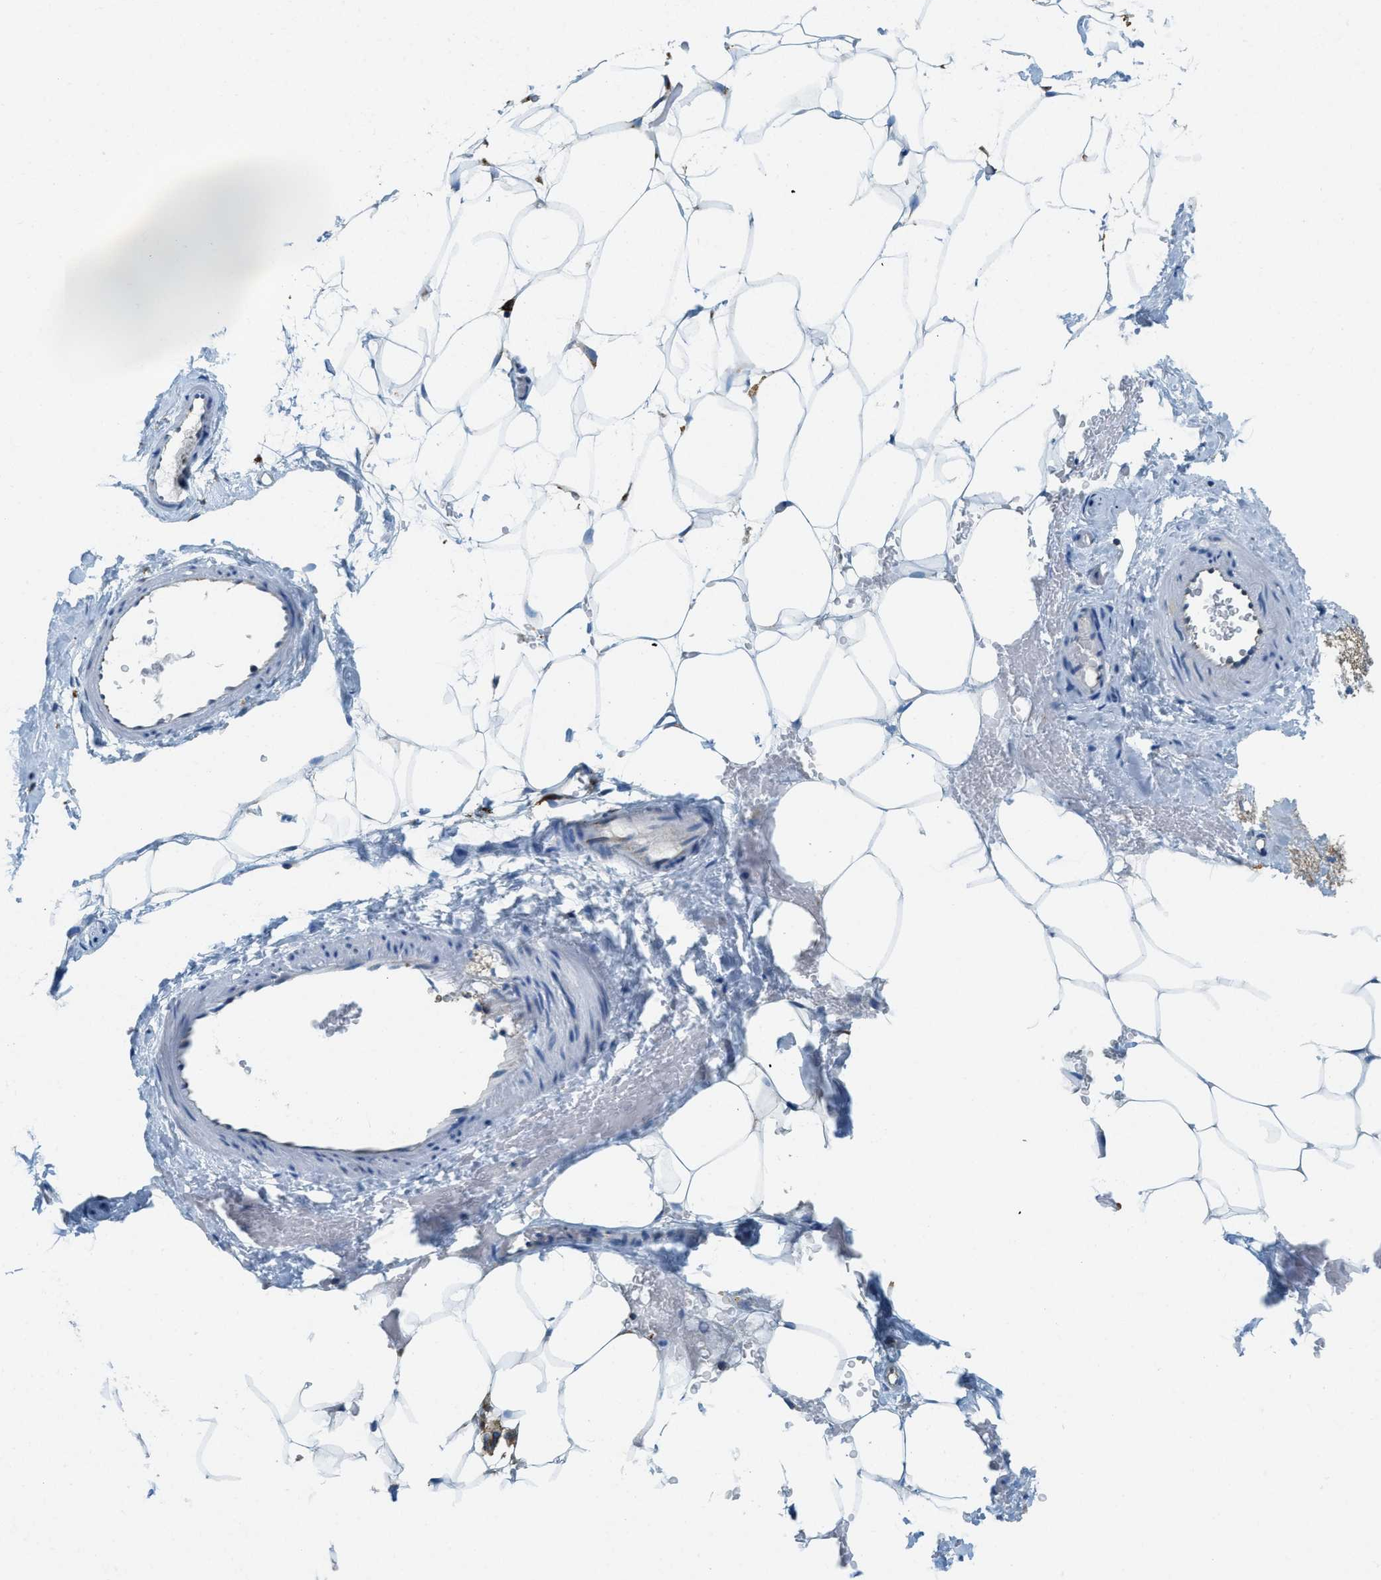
{"staining": {"intensity": "negative", "quantity": "none", "location": "none"}, "tissue": "adipose tissue", "cell_type": "Adipocytes", "image_type": "normal", "snomed": [{"axis": "morphology", "description": "Normal tissue, NOS"}, {"axis": "topography", "description": "Breast"}, {"axis": "topography", "description": "Adipose tissue"}], "caption": "Immunohistochemistry of unremarkable human adipose tissue shows no expression in adipocytes.", "gene": "AP2B1", "patient": {"sex": "female", "age": 25}}